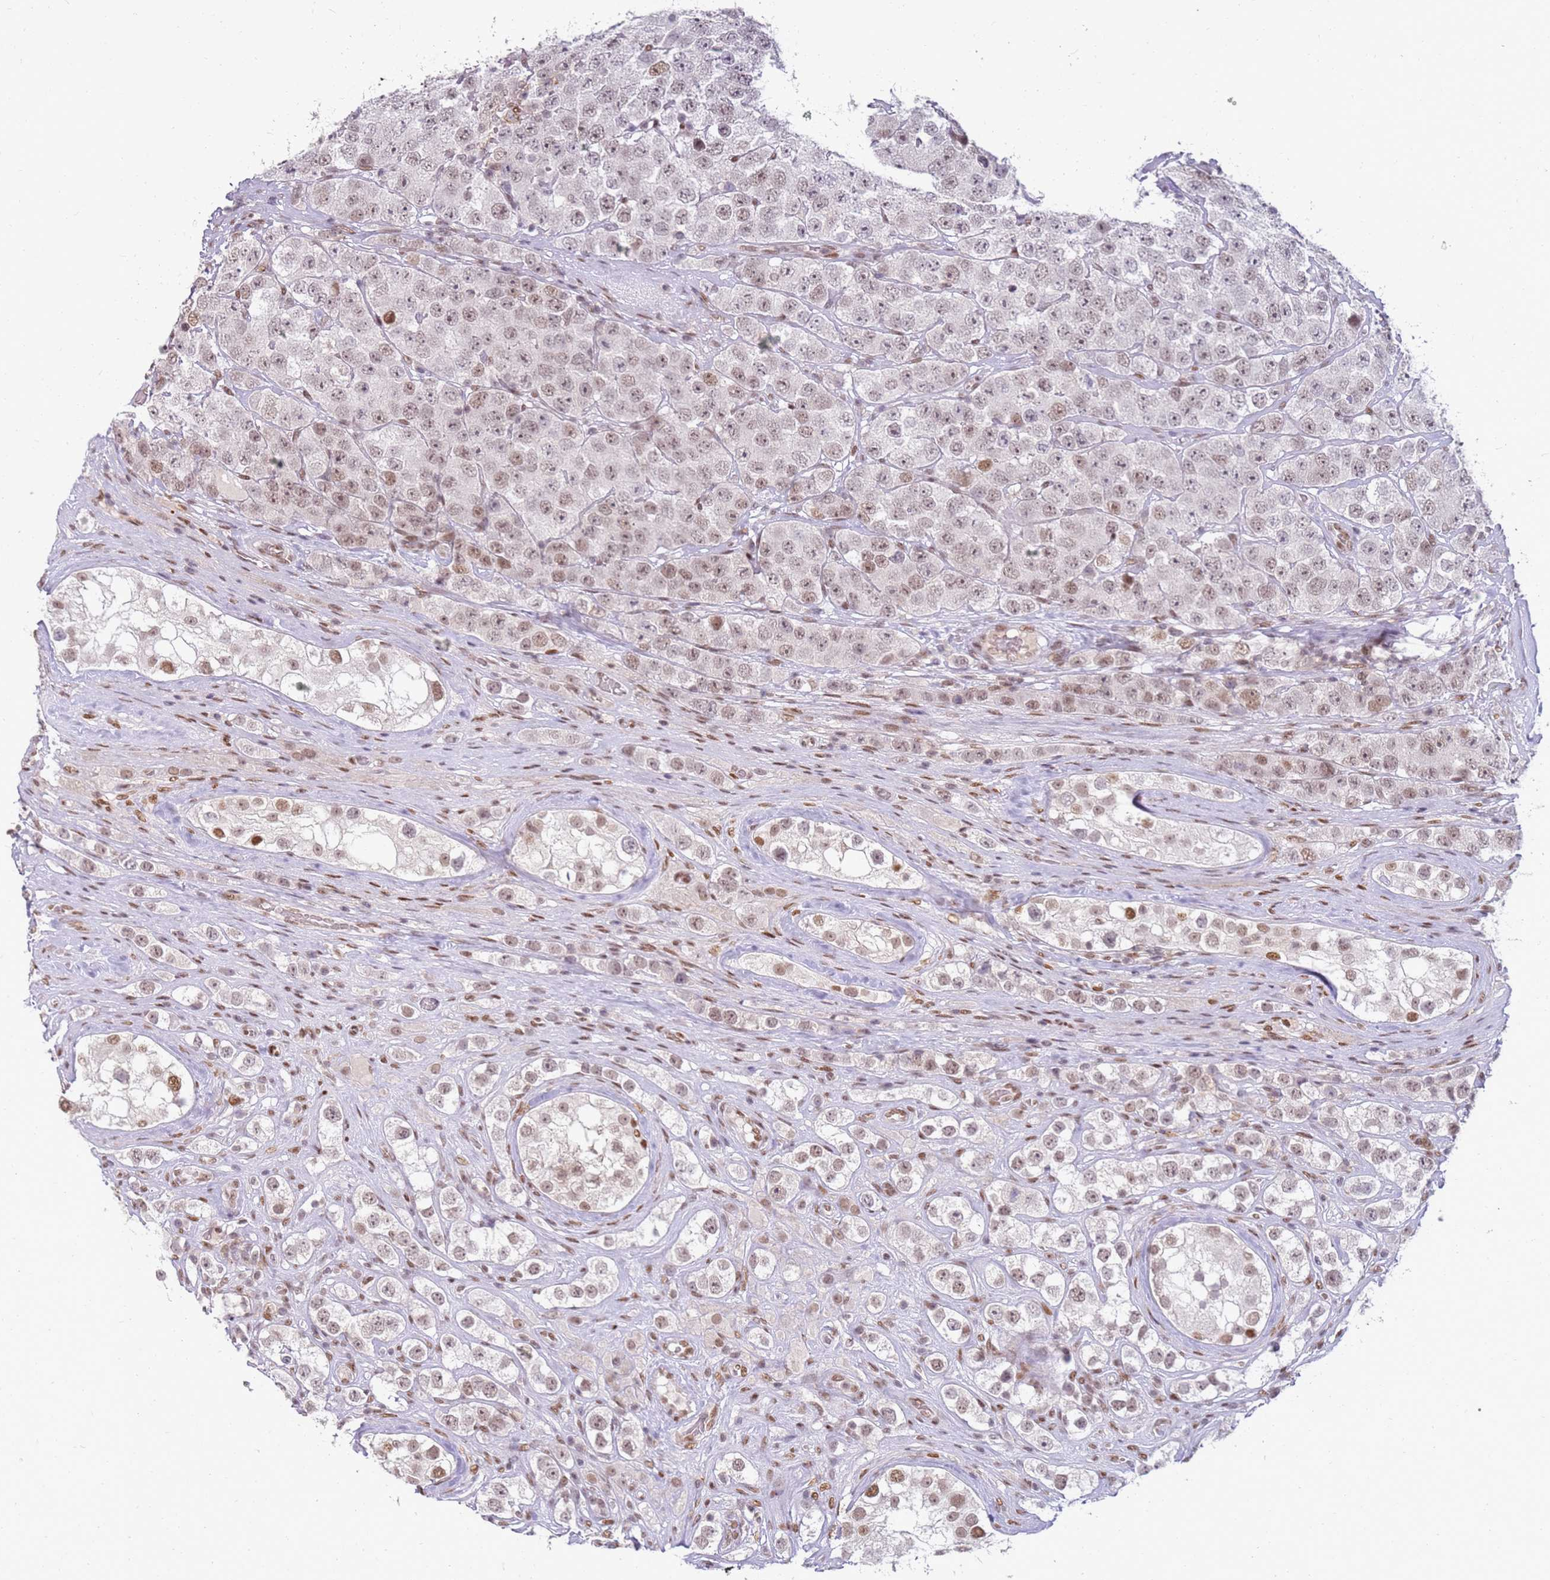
{"staining": {"intensity": "moderate", "quantity": "25%-75%", "location": "nuclear"}, "tissue": "testis cancer", "cell_type": "Tumor cells", "image_type": "cancer", "snomed": [{"axis": "morphology", "description": "Seminoma, NOS"}, {"axis": "topography", "description": "Testis"}], "caption": "A brown stain labels moderate nuclear positivity of a protein in human seminoma (testis) tumor cells. The protein of interest is stained brown, and the nuclei are stained in blue (DAB (3,3'-diaminobenzidine) IHC with brightfield microscopy, high magnification).", "gene": "PHC2", "patient": {"sex": "male", "age": 28}}